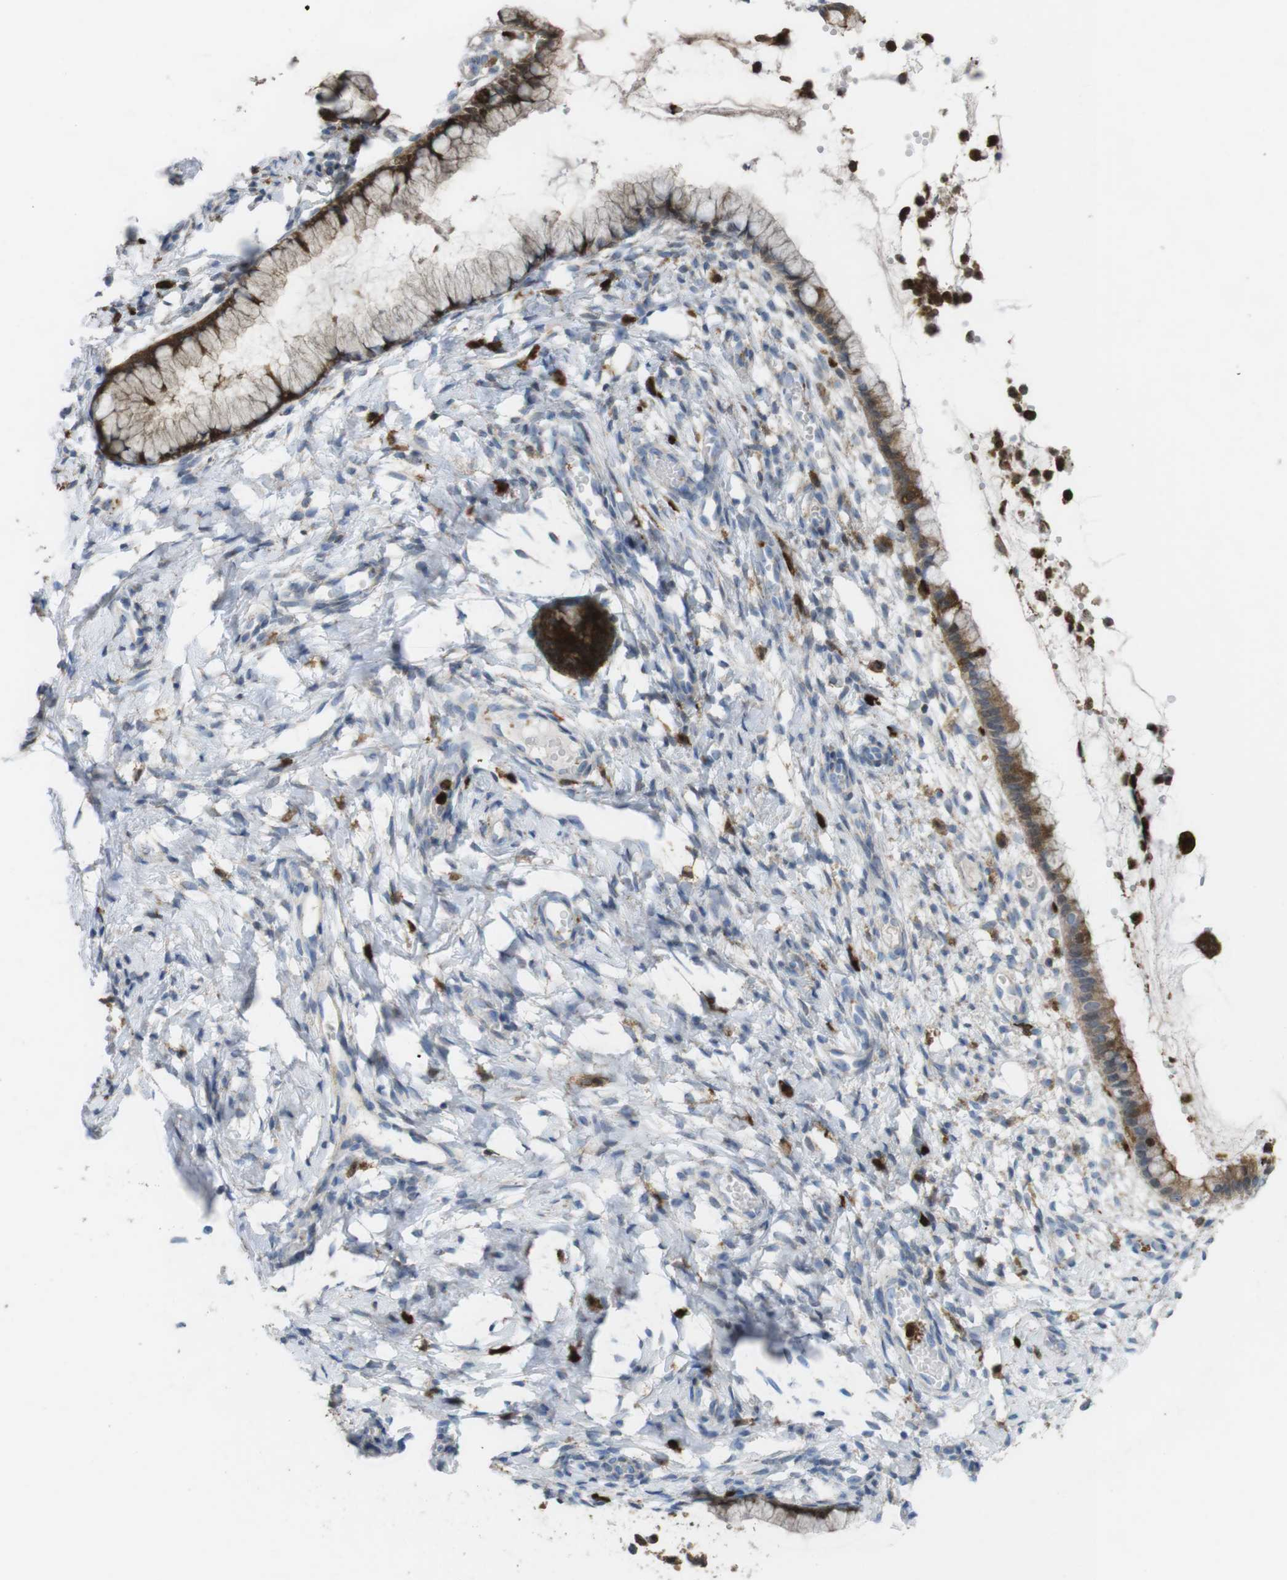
{"staining": {"intensity": "moderate", "quantity": ">75%", "location": "cytoplasmic/membranous"}, "tissue": "cervix", "cell_type": "Glandular cells", "image_type": "normal", "snomed": [{"axis": "morphology", "description": "Normal tissue, NOS"}, {"axis": "topography", "description": "Cervix"}], "caption": "A photomicrograph of cervix stained for a protein reveals moderate cytoplasmic/membranous brown staining in glandular cells.", "gene": "PRKCD", "patient": {"sex": "female", "age": 65}}